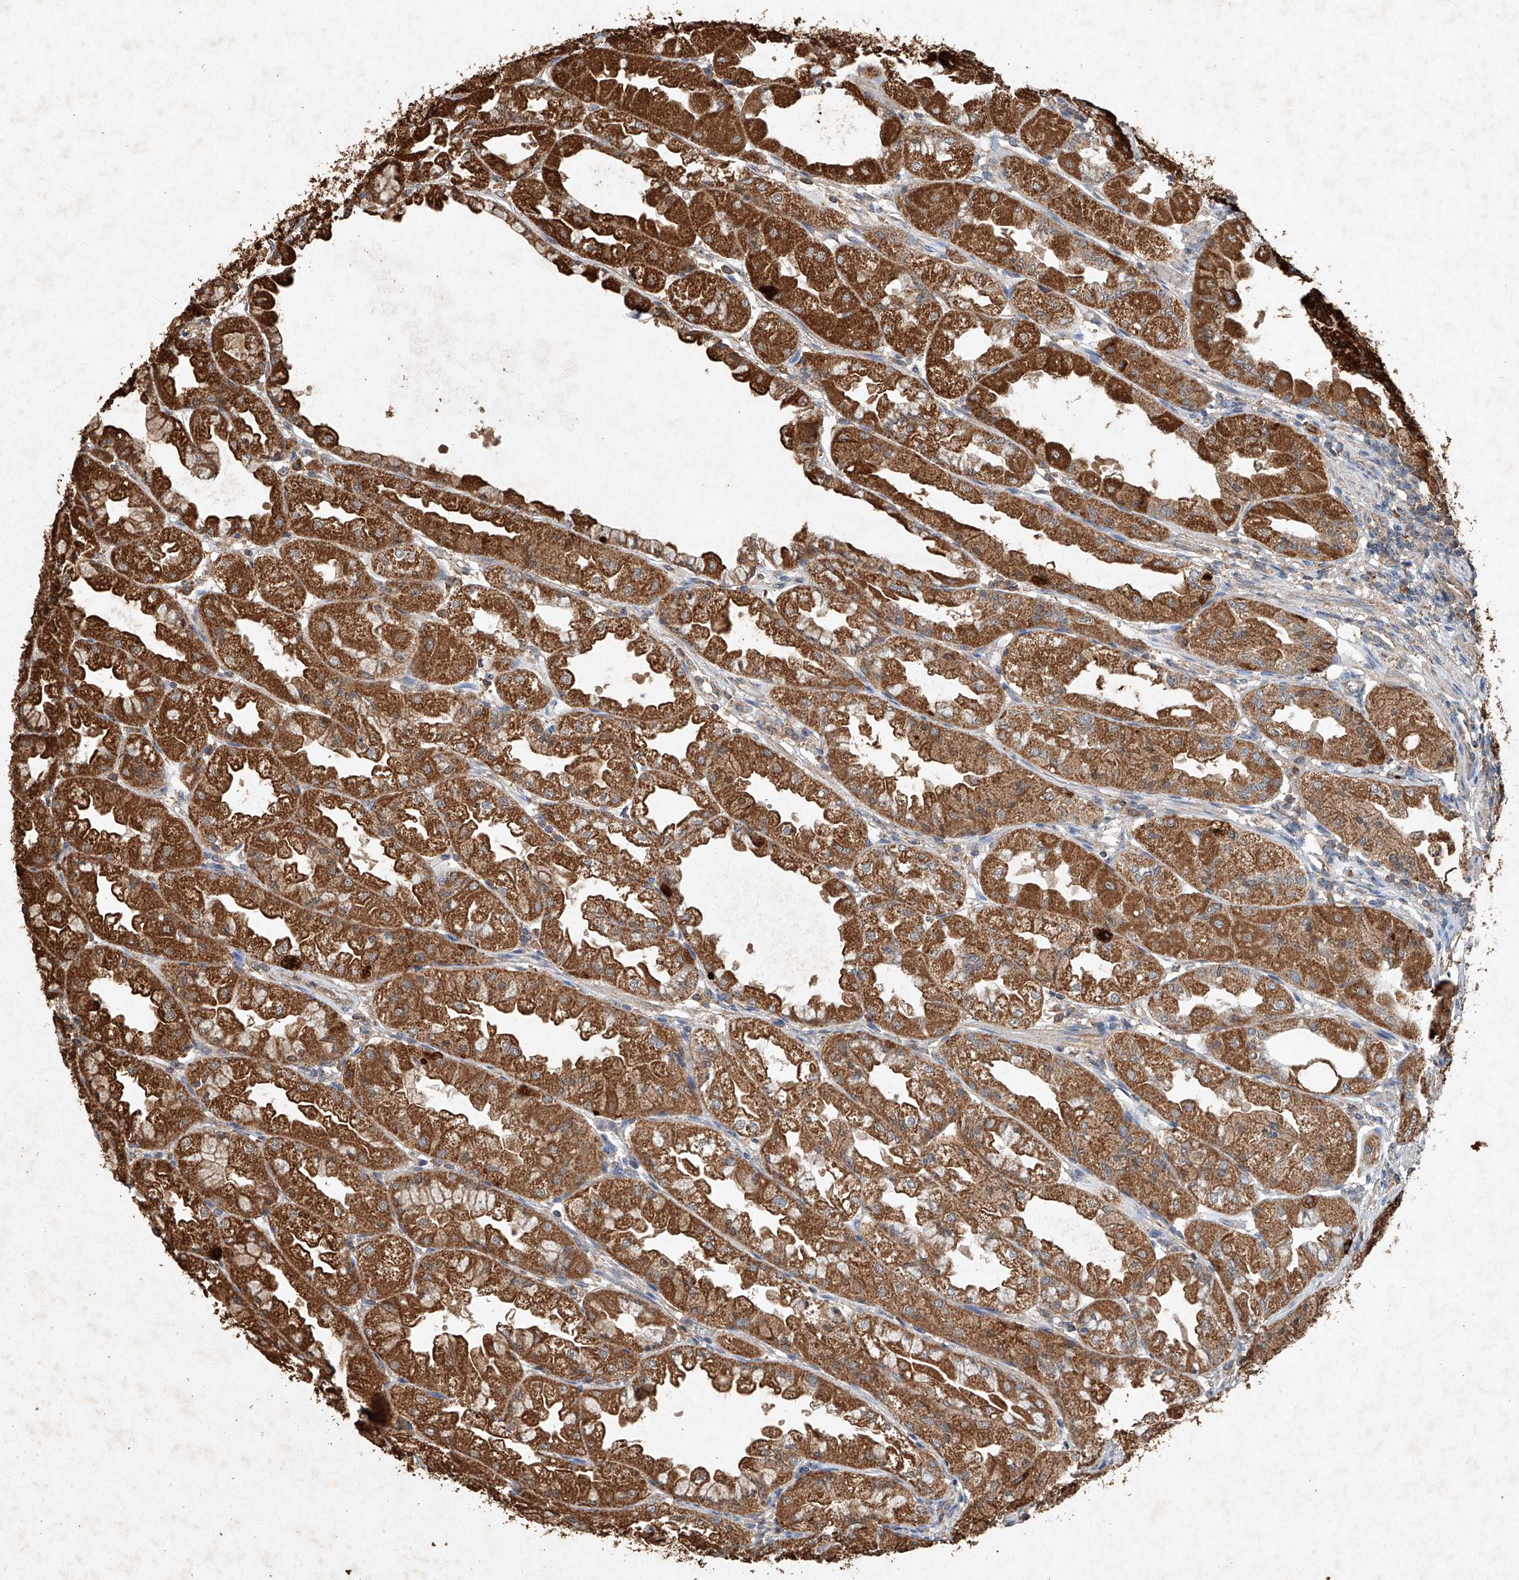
{"staining": {"intensity": "strong", "quantity": ">75%", "location": "cytoplasmic/membranous"}, "tissue": "stomach", "cell_type": "Glandular cells", "image_type": "normal", "snomed": [{"axis": "morphology", "description": "Normal tissue, NOS"}, {"axis": "topography", "description": "Stomach, upper"}], "caption": "A high-resolution photomicrograph shows immunohistochemistry (IHC) staining of unremarkable stomach, which demonstrates strong cytoplasmic/membranous expression in approximately >75% of glandular cells.", "gene": "STK3", "patient": {"sex": "male", "age": 47}}